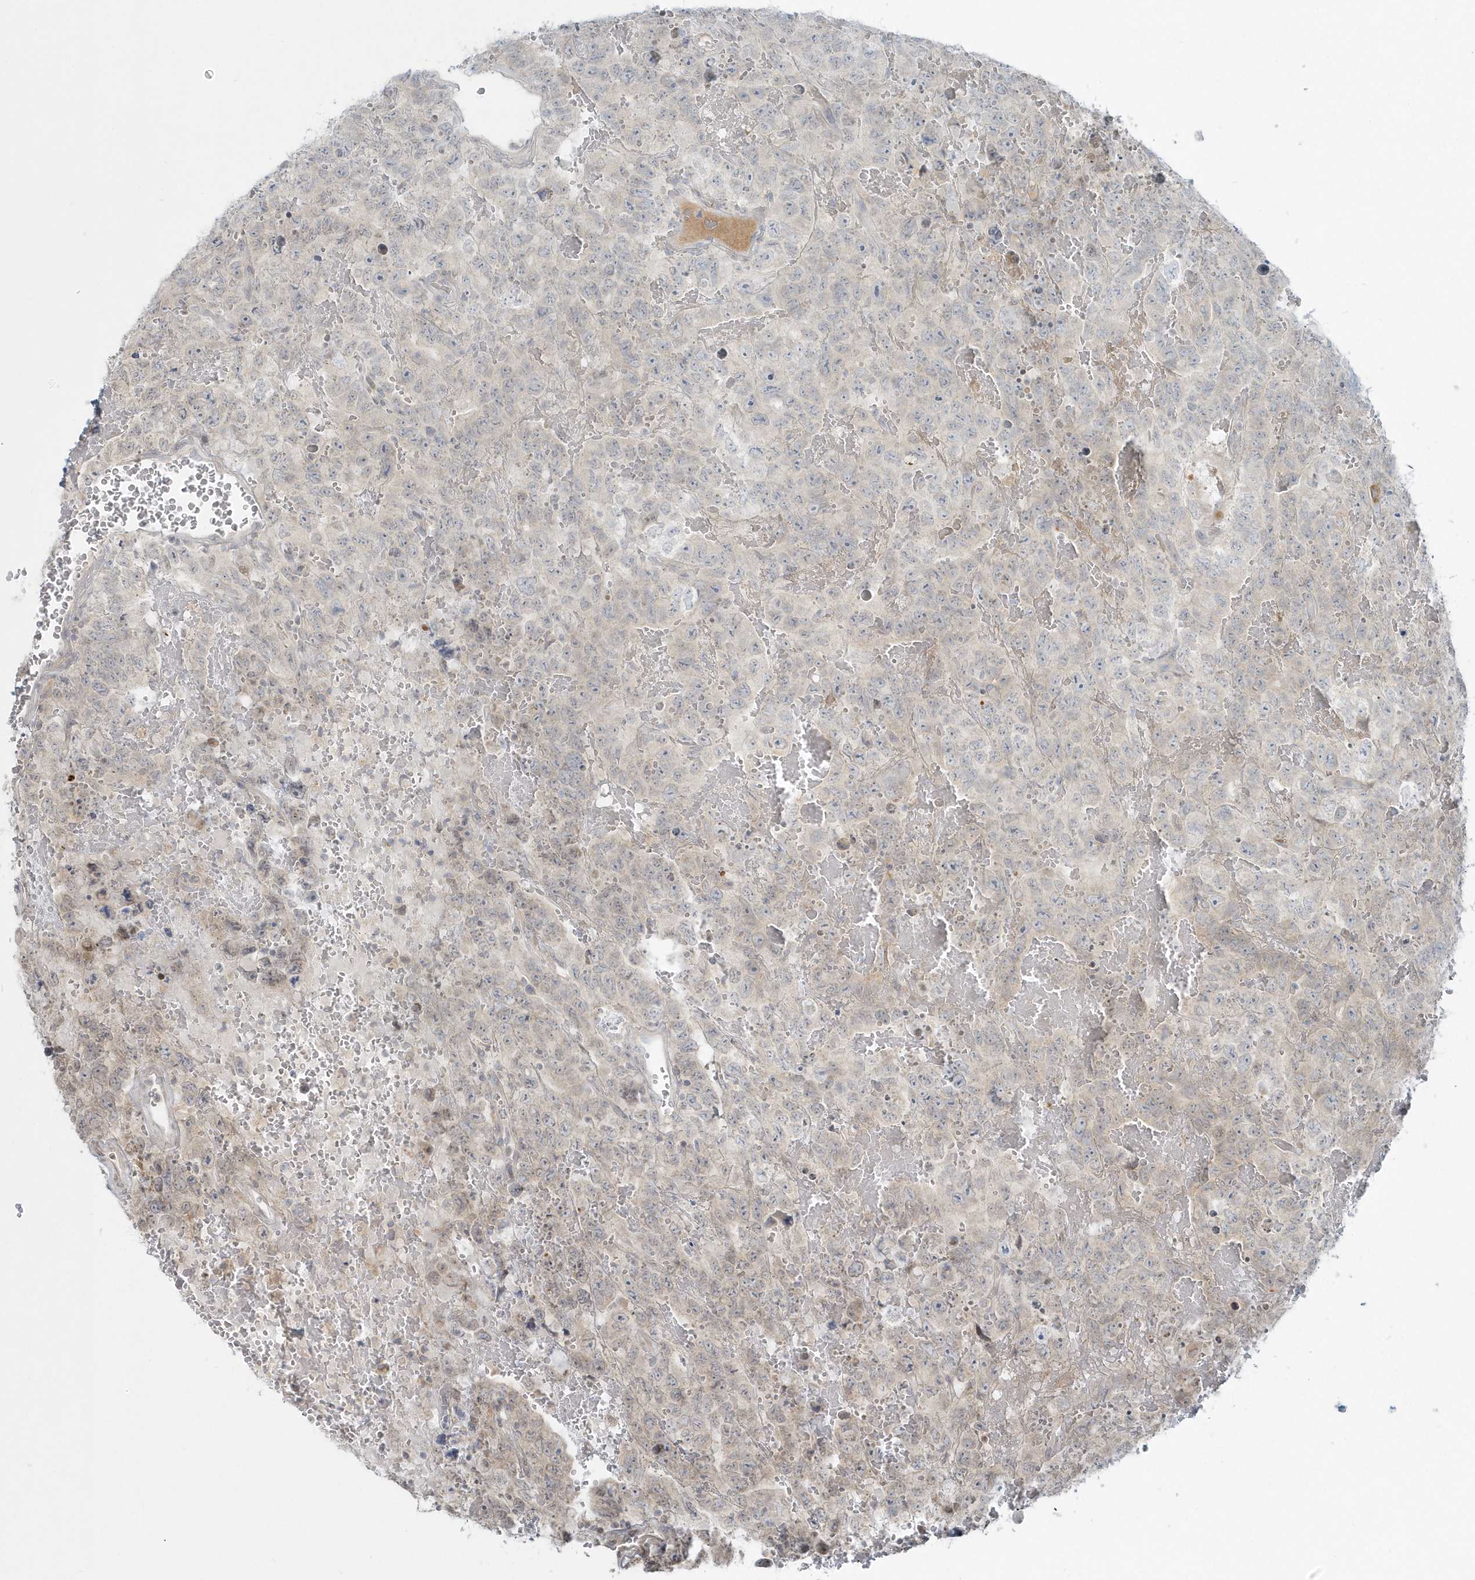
{"staining": {"intensity": "negative", "quantity": "none", "location": "none"}, "tissue": "testis cancer", "cell_type": "Tumor cells", "image_type": "cancer", "snomed": [{"axis": "morphology", "description": "Carcinoma, Embryonal, NOS"}, {"axis": "topography", "description": "Testis"}], "caption": "DAB immunohistochemical staining of testis cancer (embryonal carcinoma) reveals no significant expression in tumor cells.", "gene": "BLTP3A", "patient": {"sex": "male", "age": 45}}